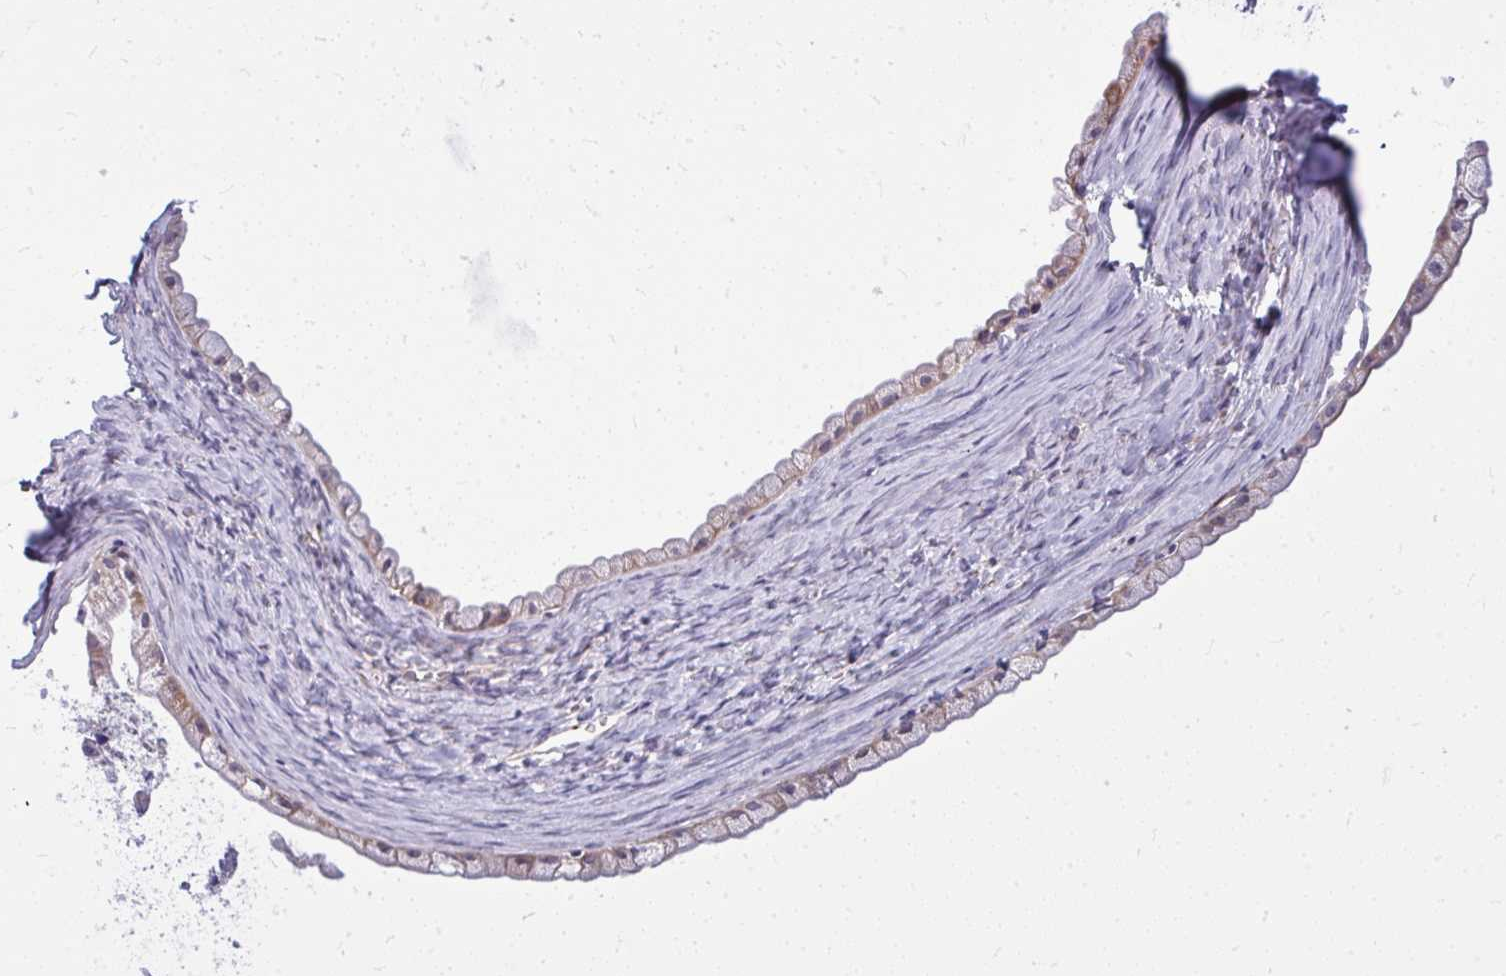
{"staining": {"intensity": "weak", "quantity": "<25%", "location": "cytoplasmic/membranous"}, "tissue": "ovarian cancer", "cell_type": "Tumor cells", "image_type": "cancer", "snomed": [{"axis": "morphology", "description": "Cystadenocarcinoma, mucinous, NOS"}, {"axis": "topography", "description": "Ovary"}], "caption": "Ovarian mucinous cystadenocarcinoma was stained to show a protein in brown. There is no significant expression in tumor cells.", "gene": "SLC14A1", "patient": {"sex": "female", "age": 61}}